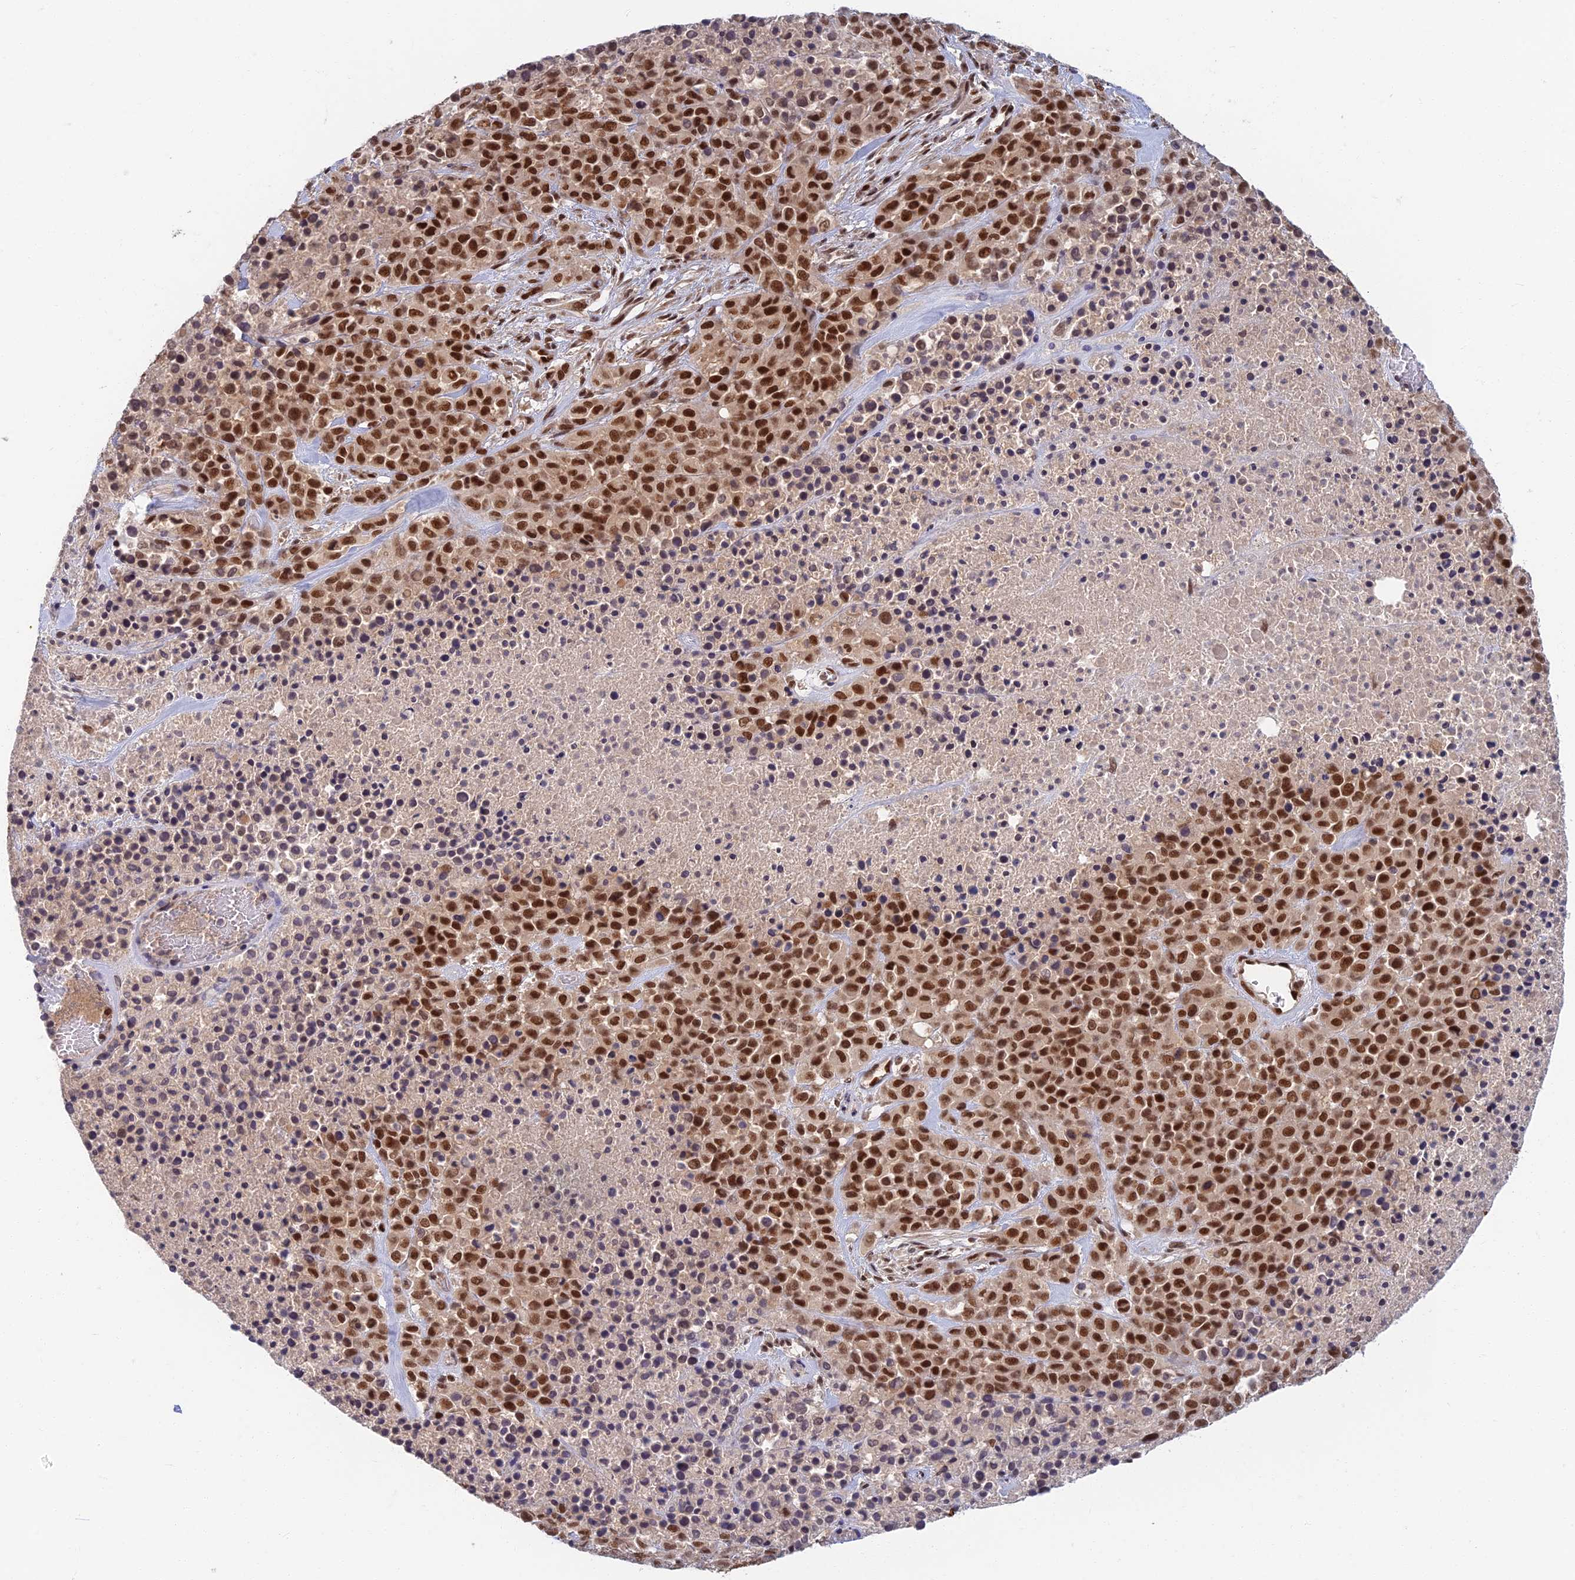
{"staining": {"intensity": "strong", "quantity": ">75%", "location": "nuclear"}, "tissue": "melanoma", "cell_type": "Tumor cells", "image_type": "cancer", "snomed": [{"axis": "morphology", "description": "Malignant melanoma, Metastatic site"}, {"axis": "topography", "description": "Skin"}], "caption": "Immunohistochemical staining of human melanoma shows high levels of strong nuclear protein expression in approximately >75% of tumor cells.", "gene": "TCEA2", "patient": {"sex": "female", "age": 81}}